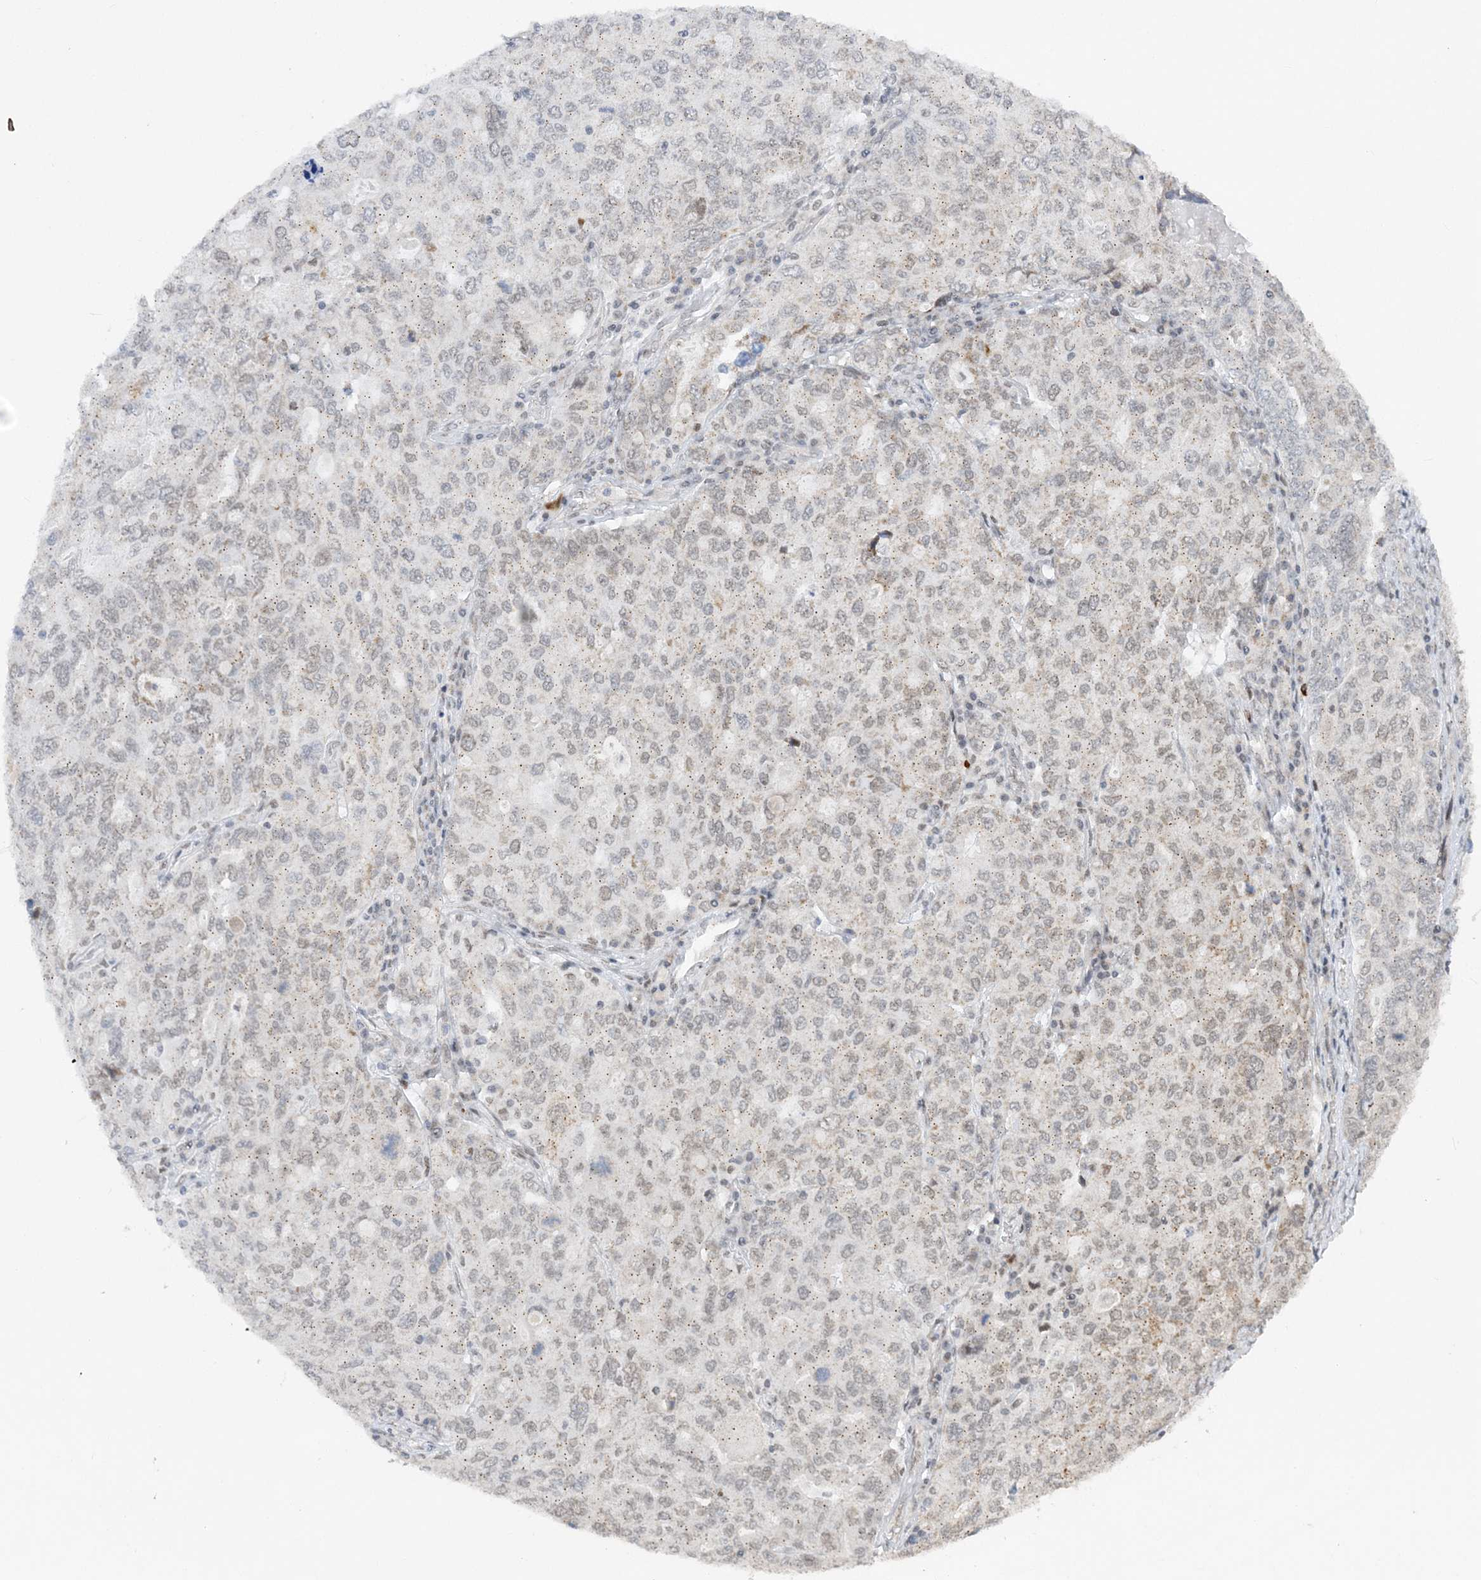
{"staining": {"intensity": "weak", "quantity": "<25%", "location": "cytoplasmic/membranous"}, "tissue": "ovarian cancer", "cell_type": "Tumor cells", "image_type": "cancer", "snomed": [{"axis": "morphology", "description": "Carcinoma, endometroid"}, {"axis": "topography", "description": "Ovary"}], "caption": "Immunohistochemical staining of human ovarian cancer (endometroid carcinoma) reveals no significant expression in tumor cells.", "gene": "WAC", "patient": {"sex": "female", "age": 62}}